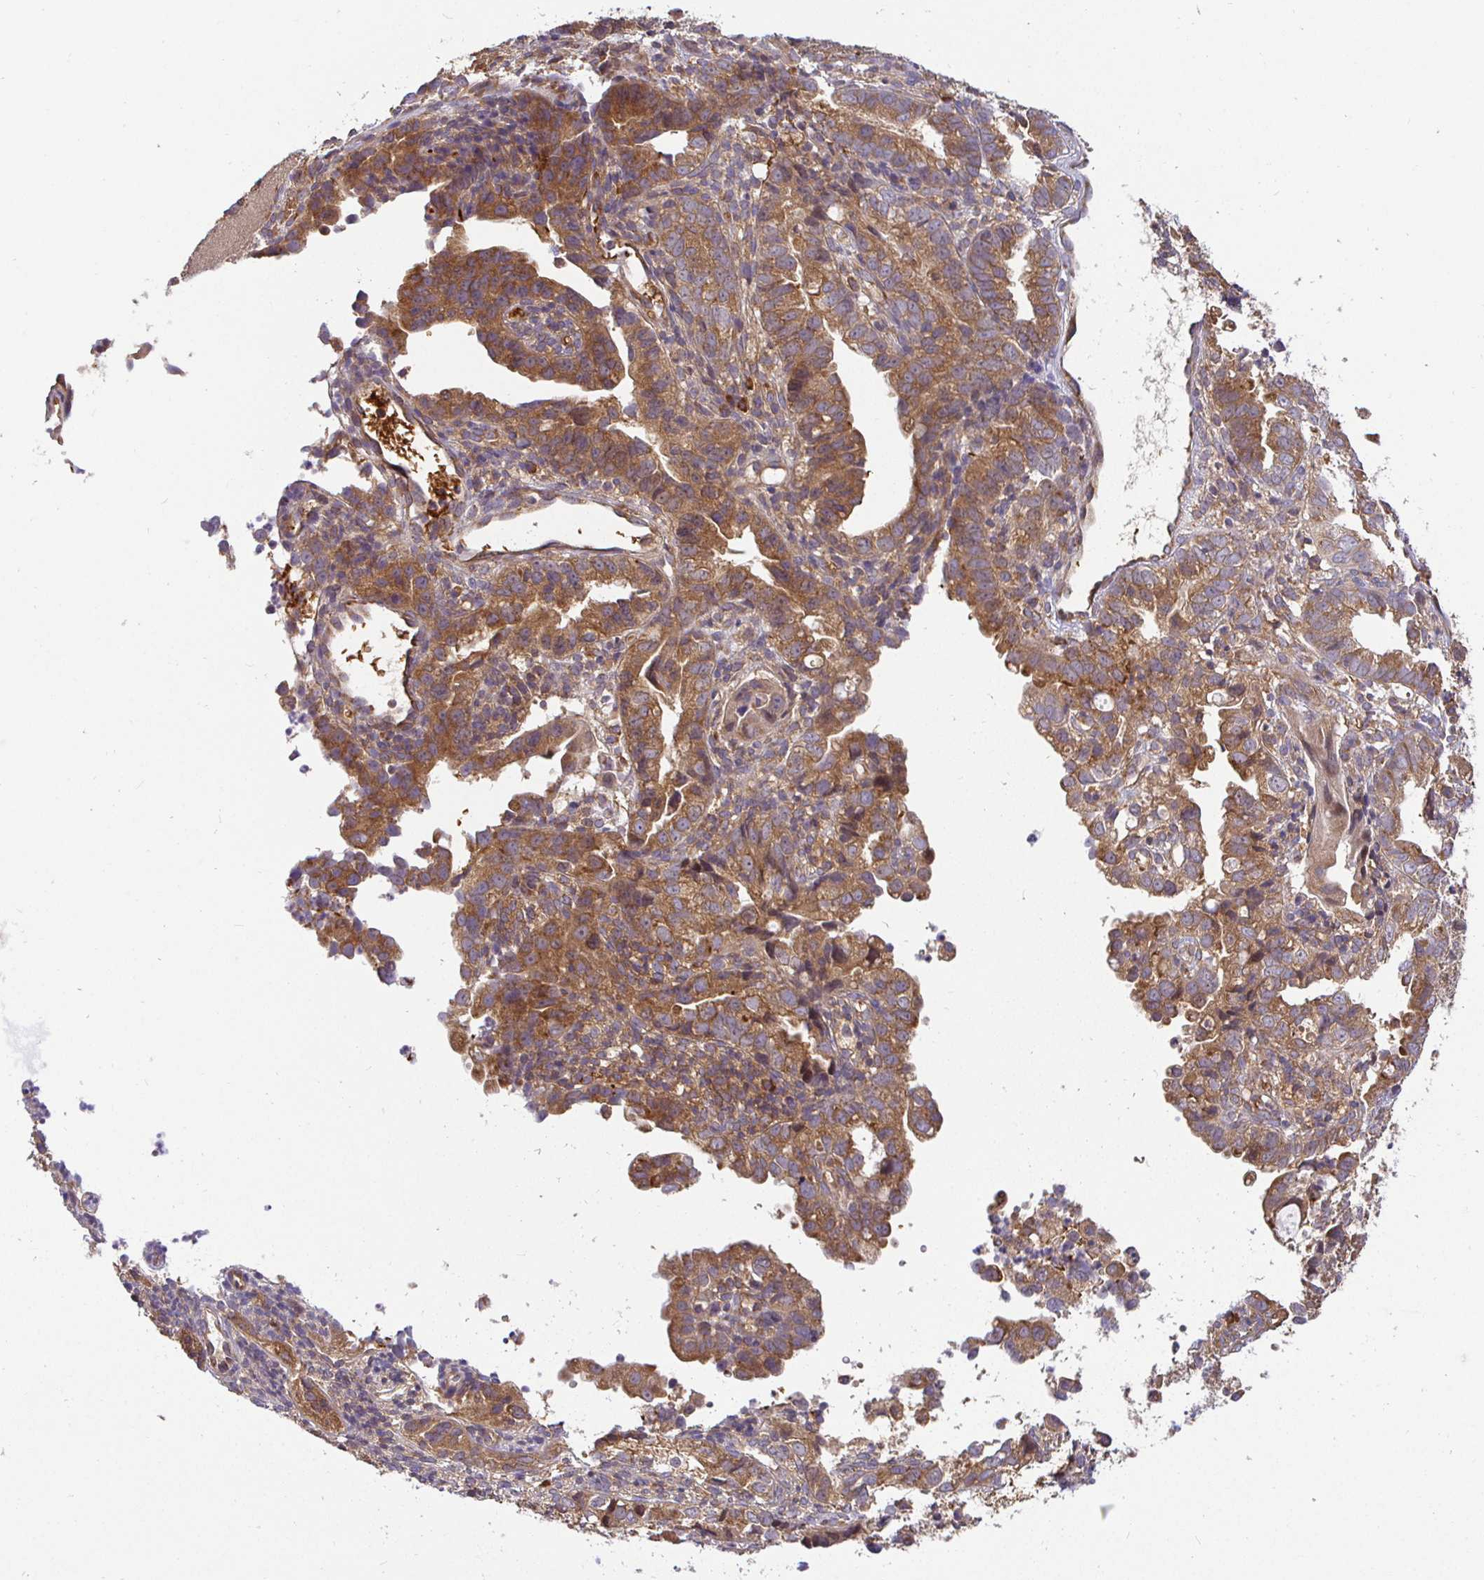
{"staining": {"intensity": "moderate", "quantity": ">75%", "location": "cytoplasmic/membranous"}, "tissue": "endometrial cancer", "cell_type": "Tumor cells", "image_type": "cancer", "snomed": [{"axis": "morphology", "description": "Adenocarcinoma, NOS"}, {"axis": "topography", "description": "Endometrium"}], "caption": "Adenocarcinoma (endometrial) stained for a protein (brown) demonstrates moderate cytoplasmic/membranous positive expression in approximately >75% of tumor cells.", "gene": "IRAK1", "patient": {"sex": "female", "age": 57}}